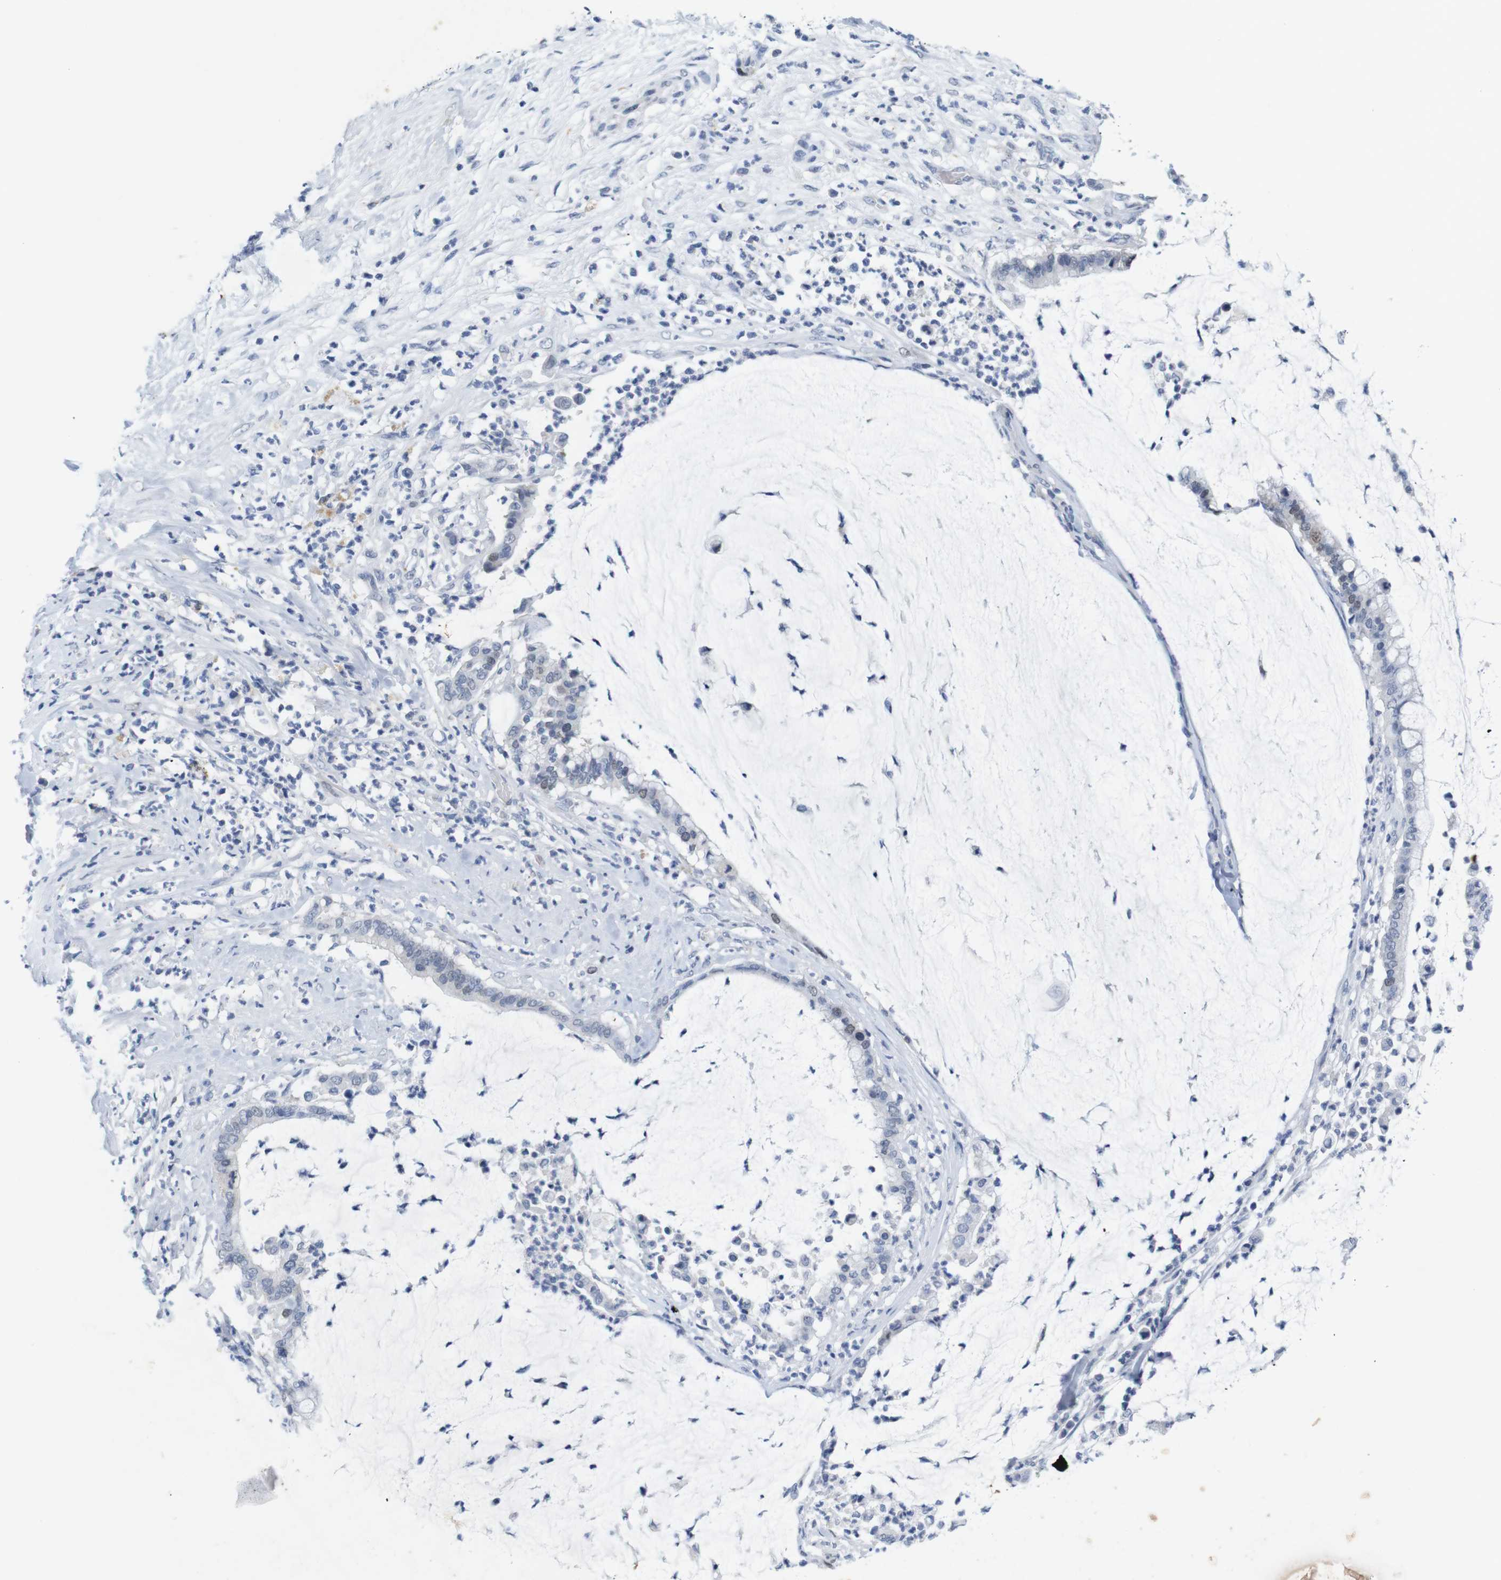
{"staining": {"intensity": "negative", "quantity": "none", "location": "none"}, "tissue": "pancreatic cancer", "cell_type": "Tumor cells", "image_type": "cancer", "snomed": [{"axis": "morphology", "description": "Adenocarcinoma, NOS"}, {"axis": "topography", "description": "Pancreas"}], "caption": "Pancreatic cancer was stained to show a protein in brown. There is no significant positivity in tumor cells. (DAB (3,3'-diaminobenzidine) immunohistochemistry with hematoxylin counter stain).", "gene": "CDK2", "patient": {"sex": "male", "age": 41}}